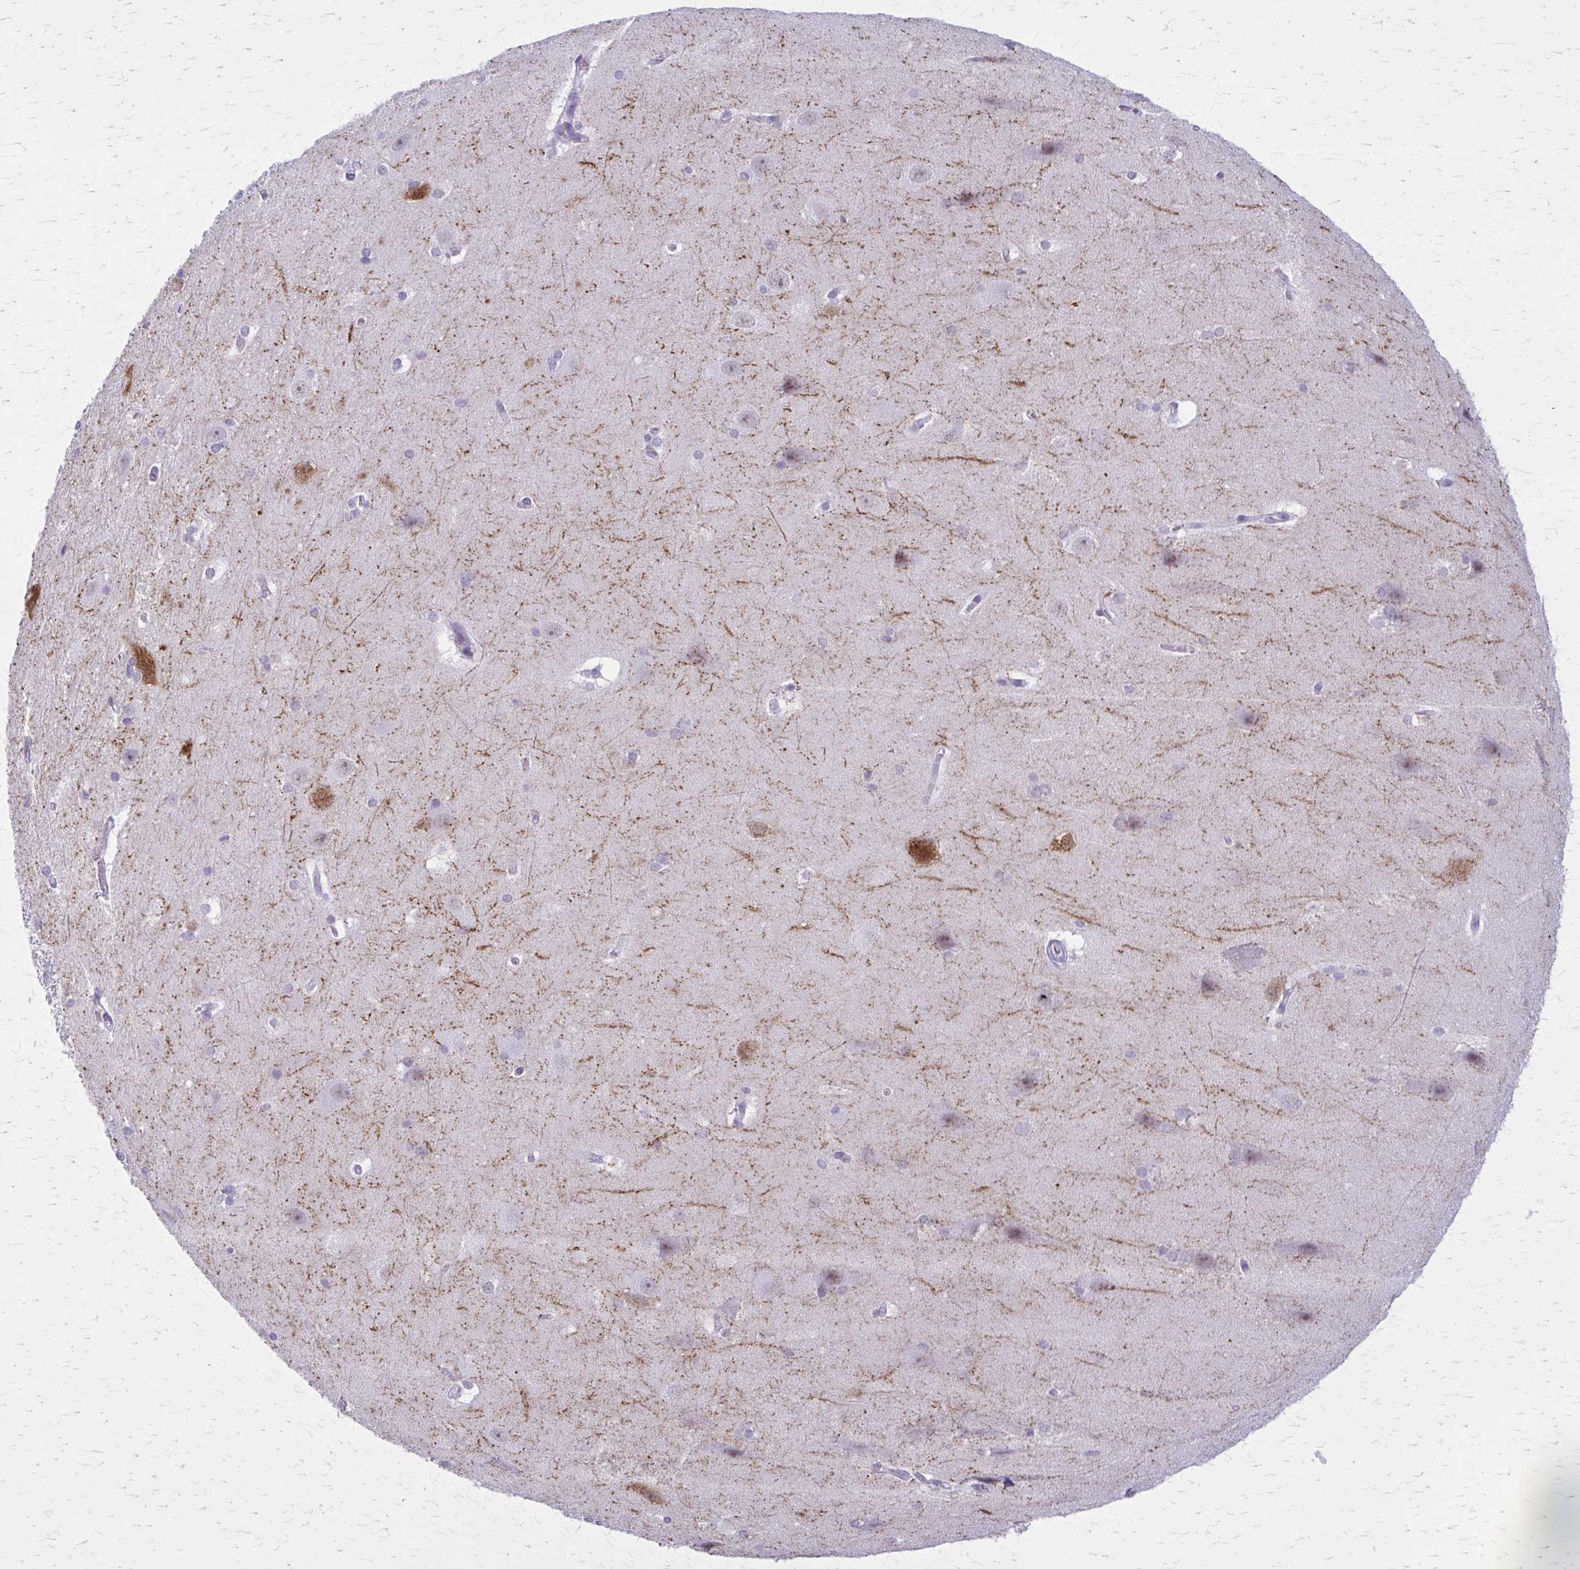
{"staining": {"intensity": "negative", "quantity": "none", "location": "none"}, "tissue": "hippocampus", "cell_type": "Glial cells", "image_type": "normal", "snomed": [{"axis": "morphology", "description": "Normal tissue, NOS"}, {"axis": "topography", "description": "Cerebral cortex"}, {"axis": "topography", "description": "Hippocampus"}], "caption": "The photomicrograph demonstrates no significant staining in glial cells of hippocampus.", "gene": "GAD1", "patient": {"sex": "female", "age": 19}}